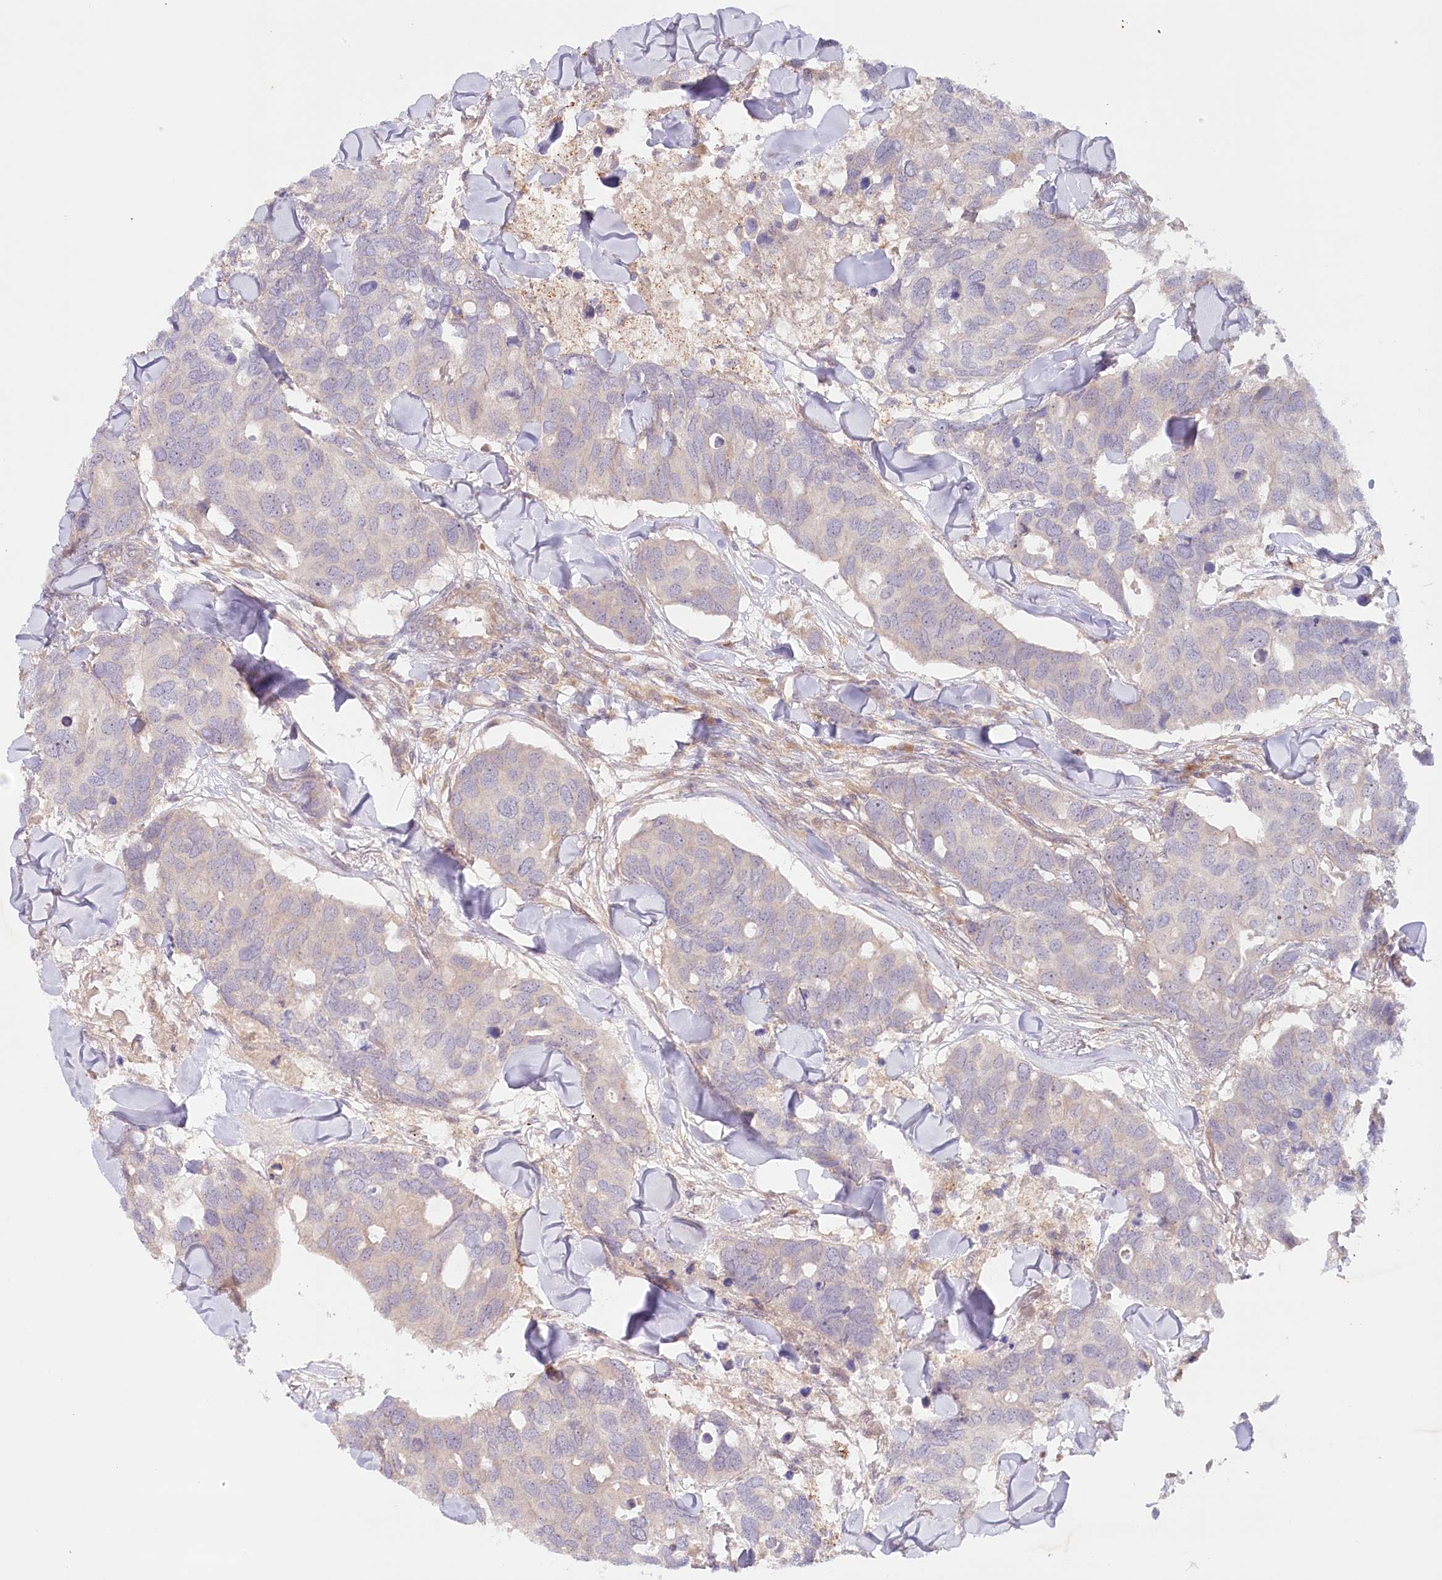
{"staining": {"intensity": "negative", "quantity": "none", "location": "none"}, "tissue": "breast cancer", "cell_type": "Tumor cells", "image_type": "cancer", "snomed": [{"axis": "morphology", "description": "Duct carcinoma"}, {"axis": "topography", "description": "Breast"}], "caption": "An immunohistochemistry image of breast invasive ductal carcinoma is shown. There is no staining in tumor cells of breast invasive ductal carcinoma.", "gene": "TNIP1", "patient": {"sex": "female", "age": 83}}